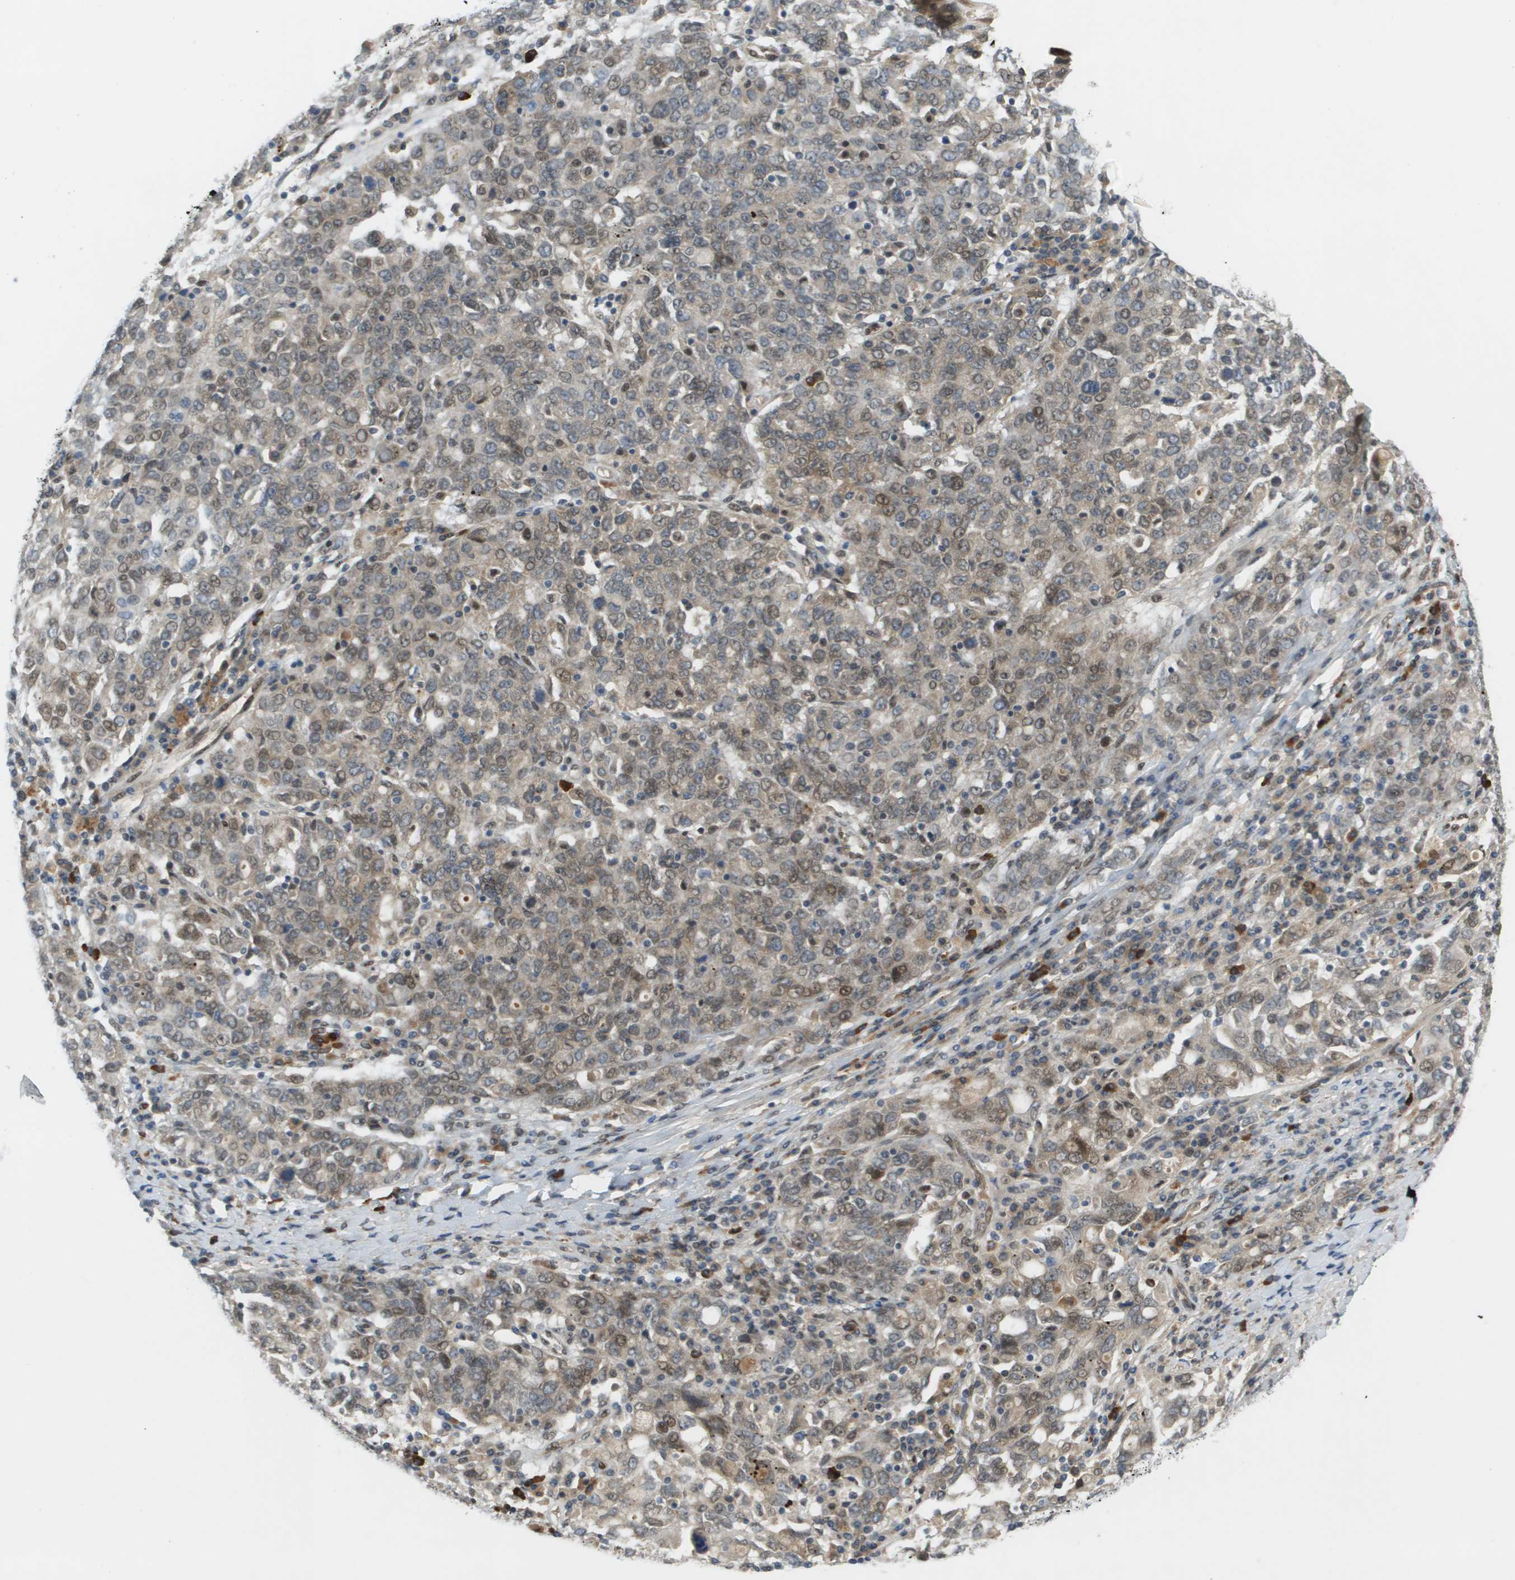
{"staining": {"intensity": "moderate", "quantity": ">75%", "location": "cytoplasmic/membranous,nuclear"}, "tissue": "ovarian cancer", "cell_type": "Tumor cells", "image_type": "cancer", "snomed": [{"axis": "morphology", "description": "Carcinoma, endometroid"}, {"axis": "topography", "description": "Ovary"}], "caption": "The immunohistochemical stain highlights moderate cytoplasmic/membranous and nuclear staining in tumor cells of endometroid carcinoma (ovarian) tissue.", "gene": "CACNB4", "patient": {"sex": "female", "age": 62}}